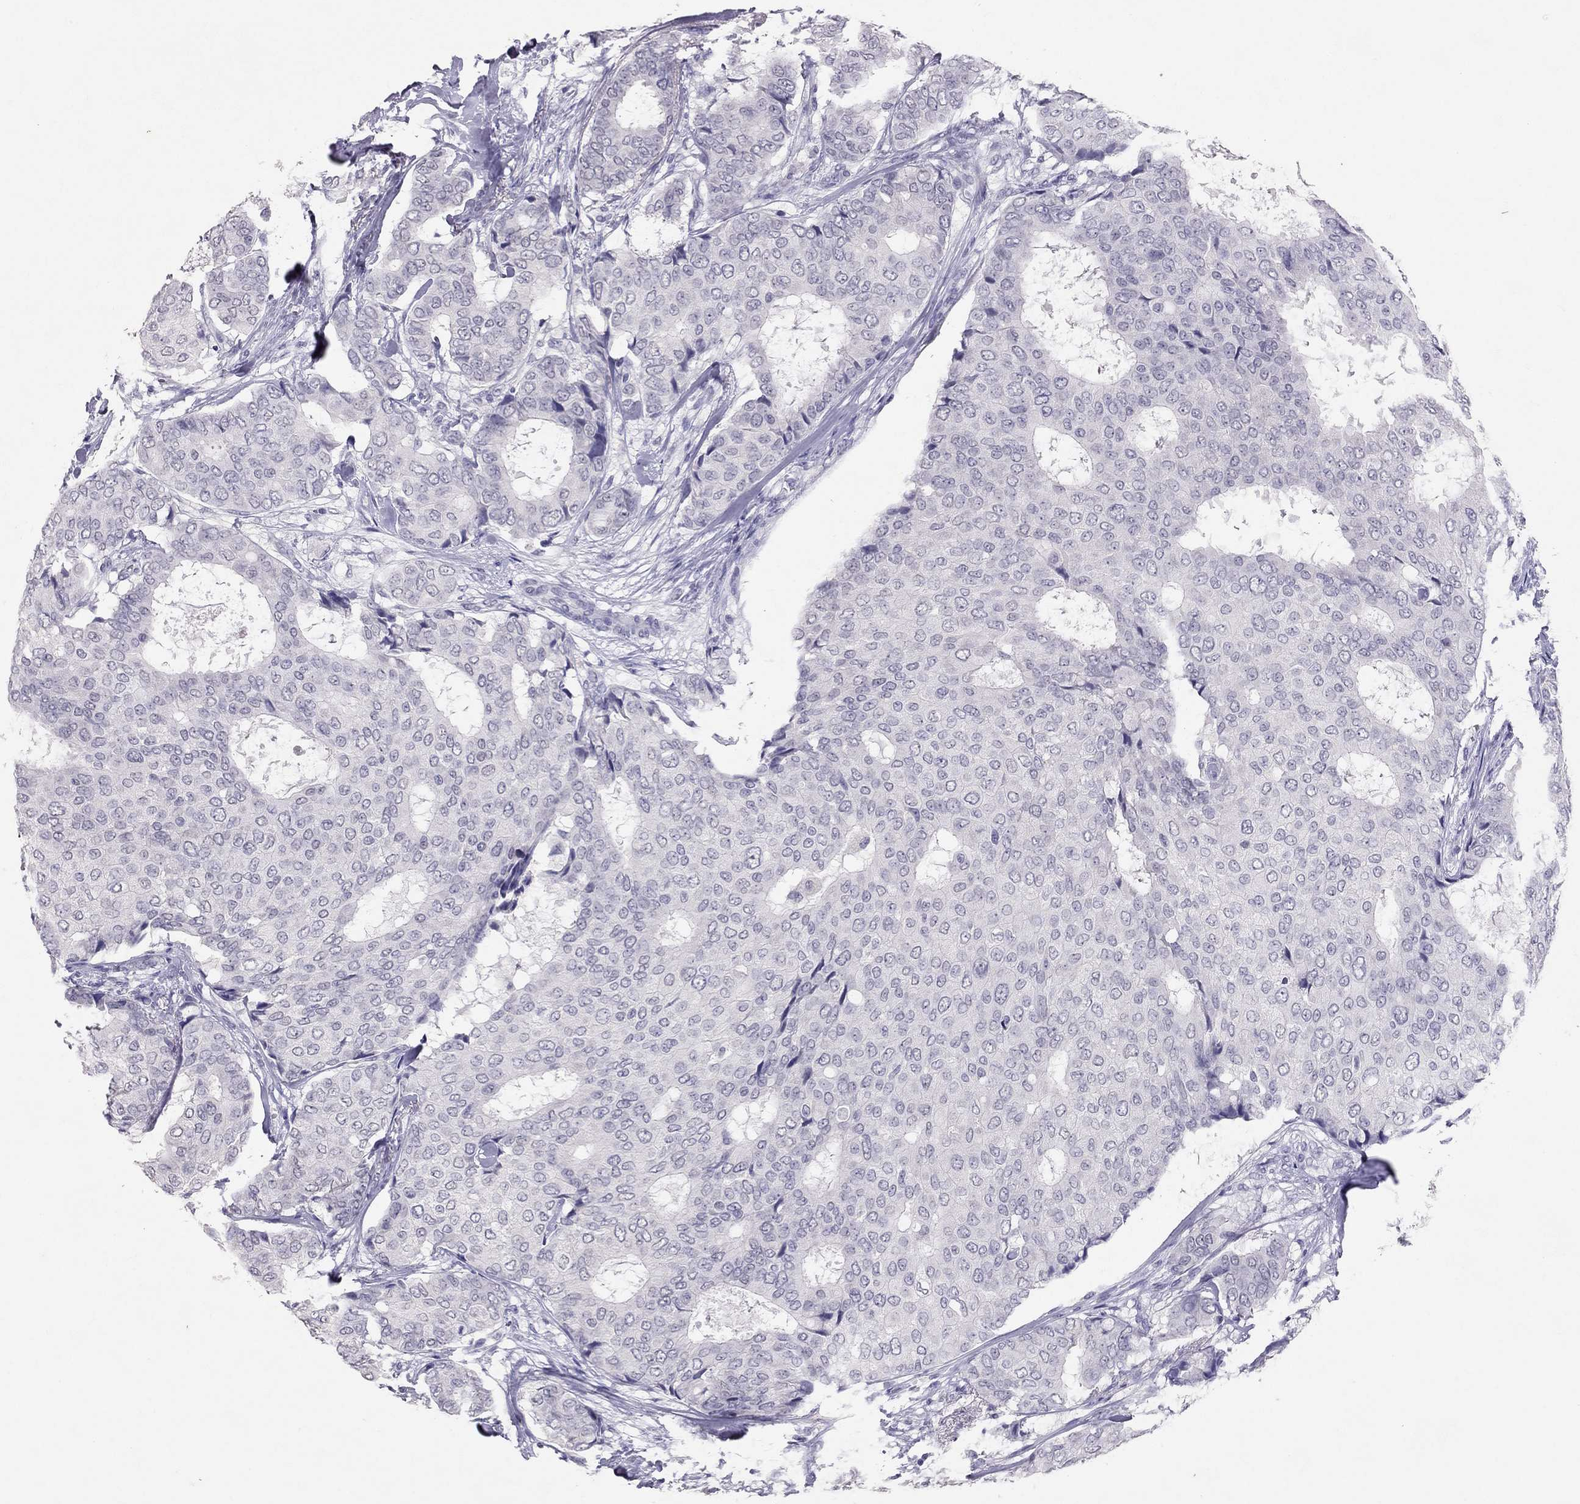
{"staining": {"intensity": "negative", "quantity": "none", "location": "none"}, "tissue": "breast cancer", "cell_type": "Tumor cells", "image_type": "cancer", "snomed": [{"axis": "morphology", "description": "Duct carcinoma"}, {"axis": "topography", "description": "Breast"}], "caption": "DAB immunohistochemical staining of breast invasive ductal carcinoma displays no significant staining in tumor cells.", "gene": "PSMB11", "patient": {"sex": "female", "age": 75}}